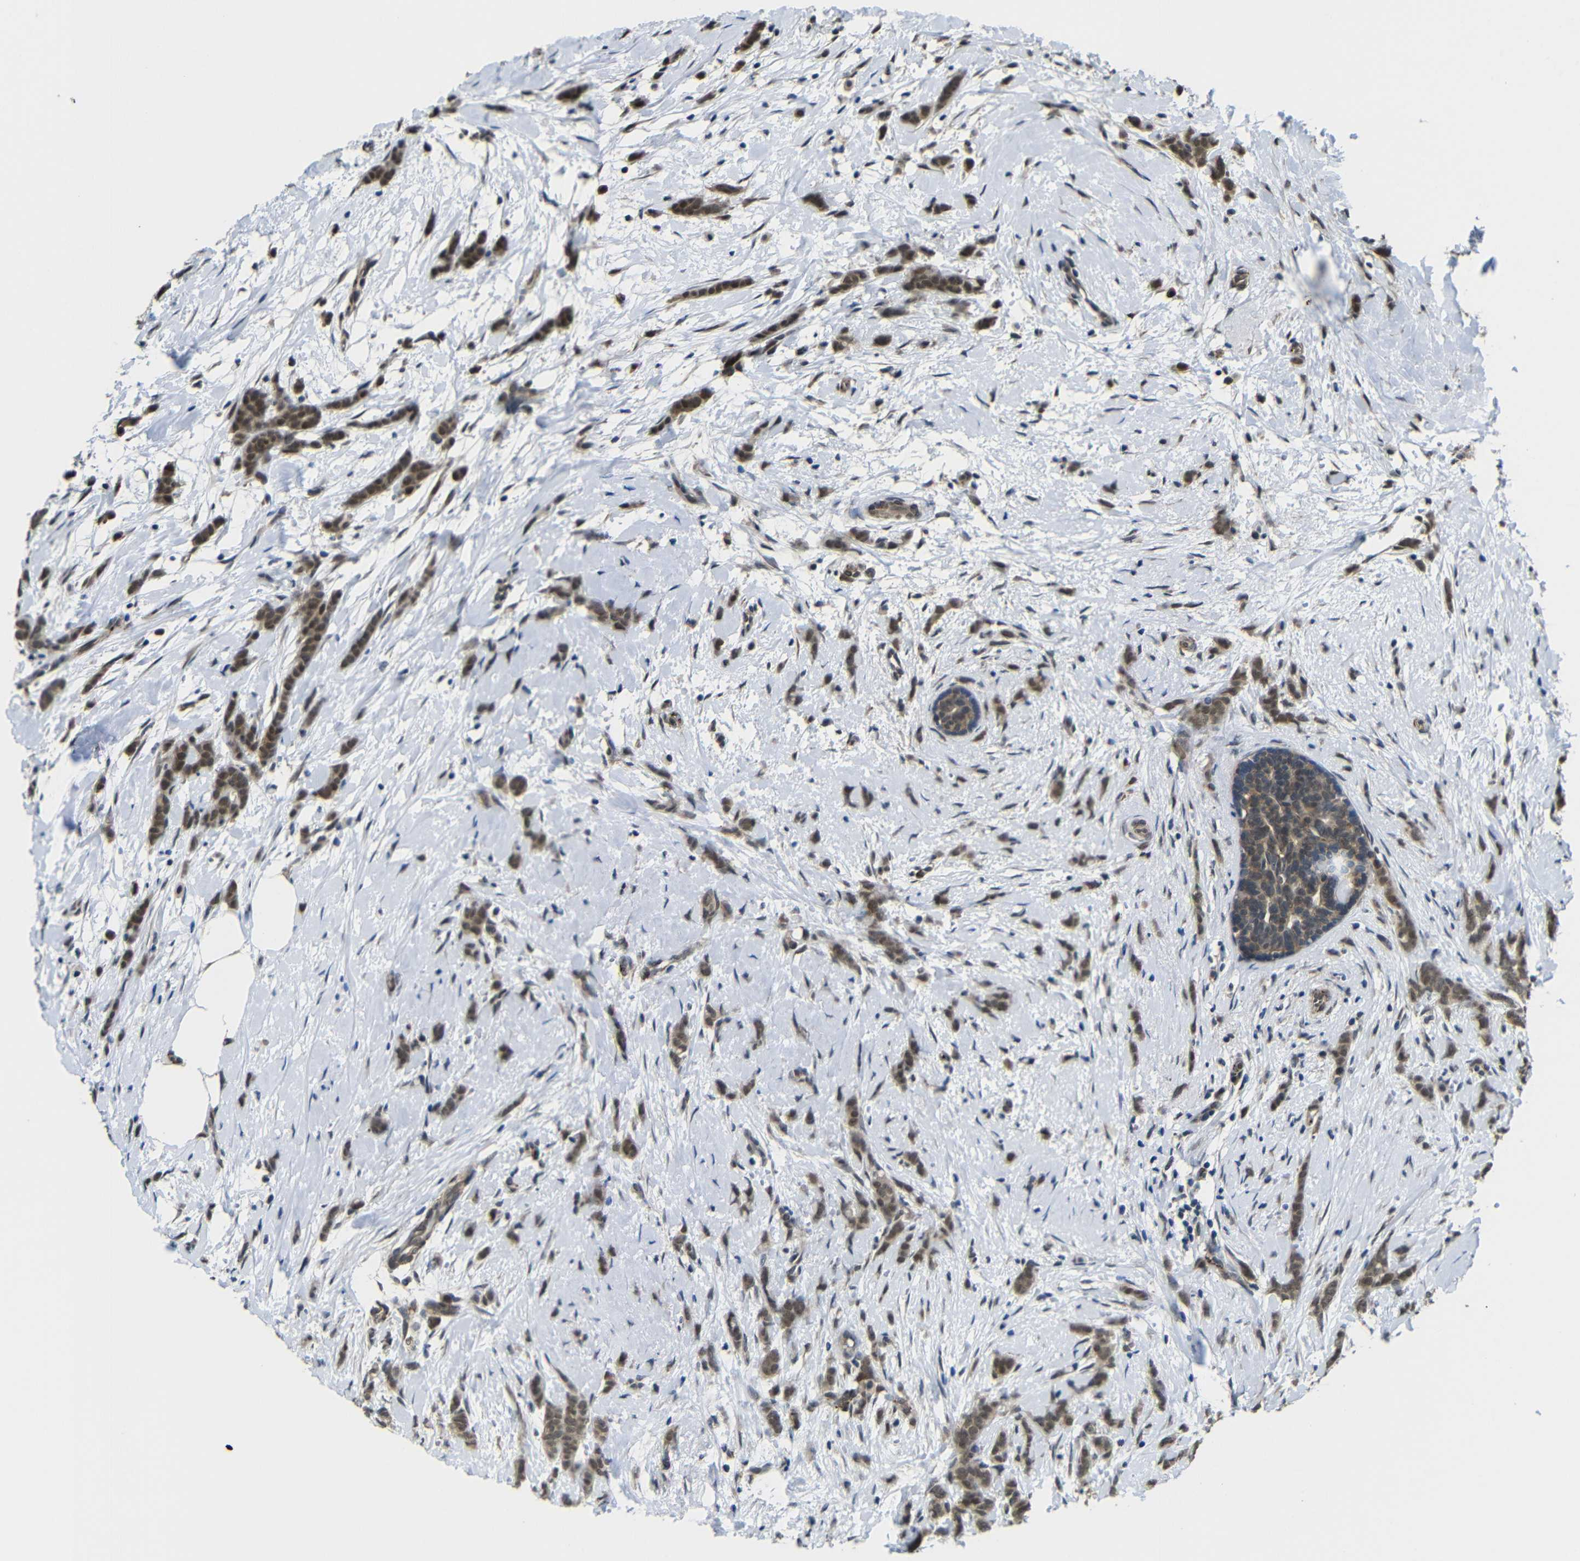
{"staining": {"intensity": "moderate", "quantity": ">75%", "location": "cytoplasmic/membranous,nuclear"}, "tissue": "breast cancer", "cell_type": "Tumor cells", "image_type": "cancer", "snomed": [{"axis": "morphology", "description": "Lobular carcinoma, in situ"}, {"axis": "morphology", "description": "Lobular carcinoma"}, {"axis": "topography", "description": "Breast"}], "caption": "Immunohistochemistry of human breast cancer (lobular carcinoma in situ) displays medium levels of moderate cytoplasmic/membranous and nuclear positivity in about >75% of tumor cells.", "gene": "FAM172A", "patient": {"sex": "female", "age": 41}}